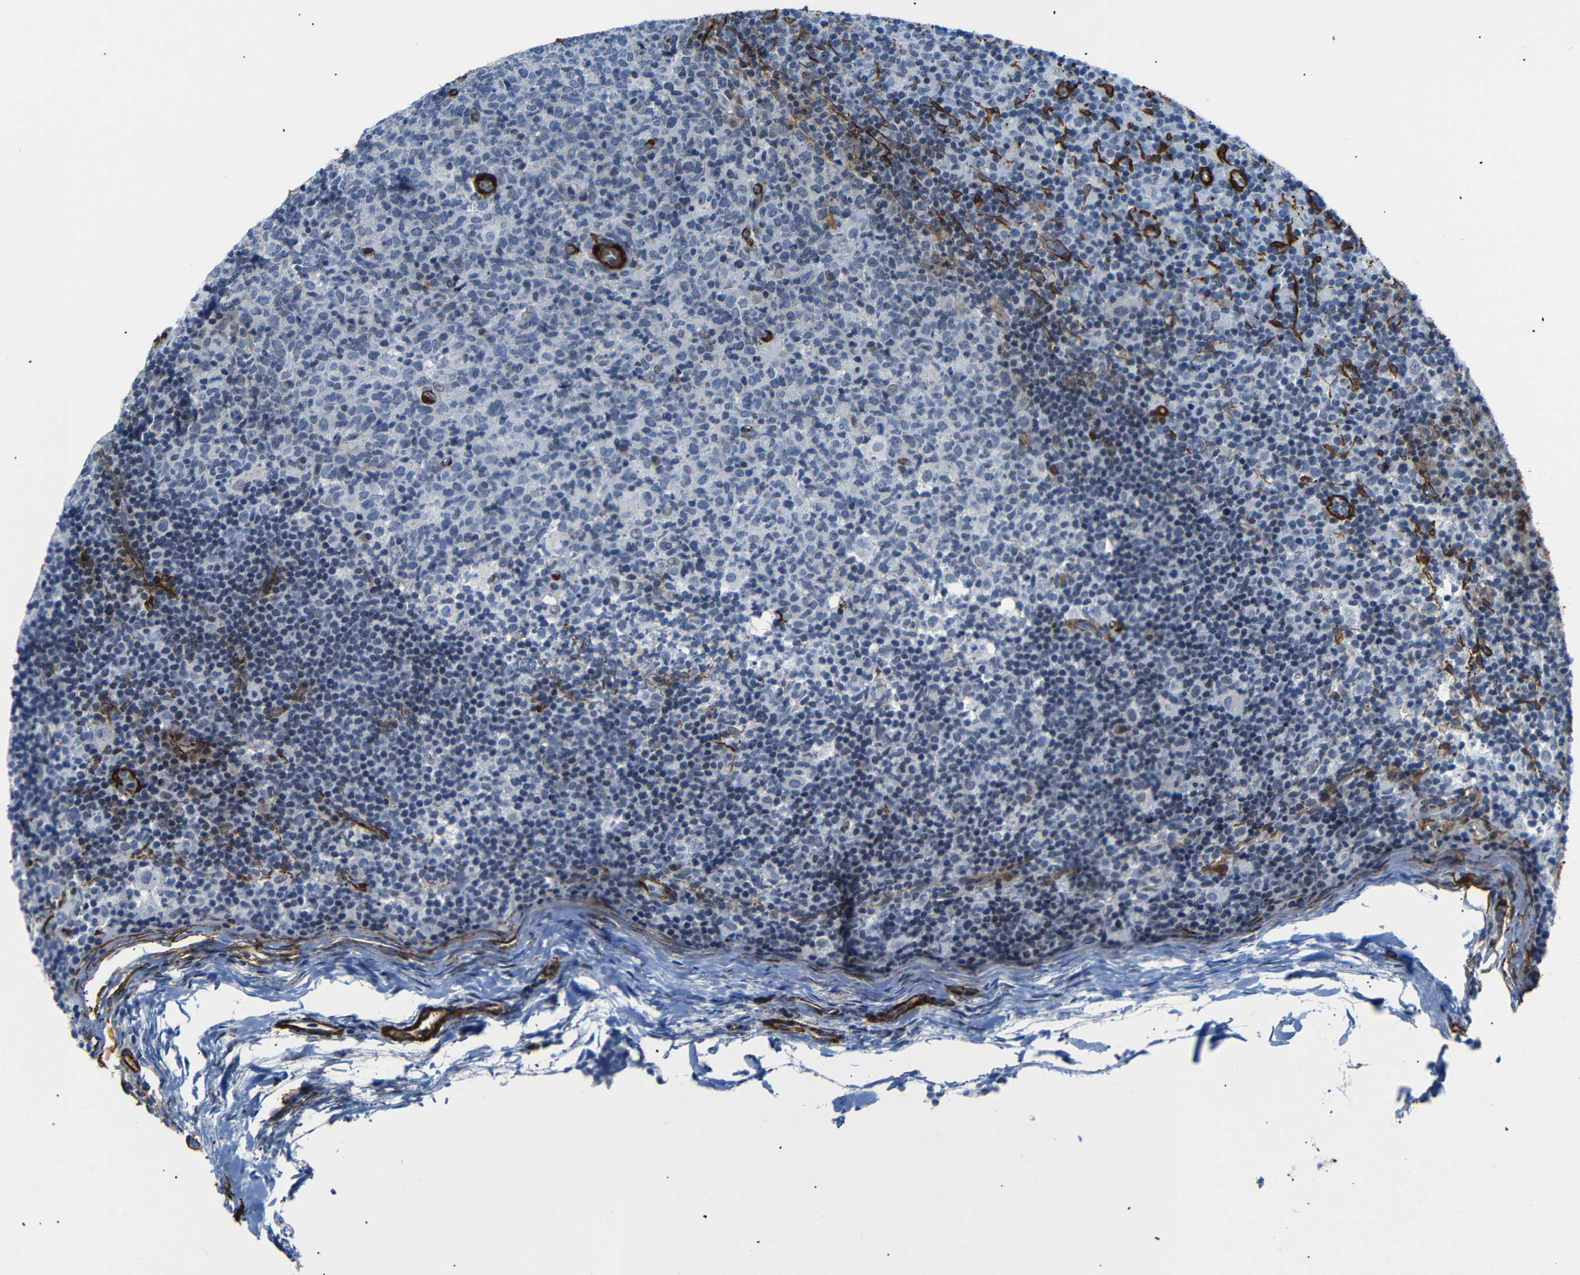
{"staining": {"intensity": "negative", "quantity": "none", "location": "none"}, "tissue": "lymph node", "cell_type": "Germinal center cells", "image_type": "normal", "snomed": [{"axis": "morphology", "description": "Normal tissue, NOS"}, {"axis": "morphology", "description": "Inflammation, NOS"}, {"axis": "topography", "description": "Lymph node"}], "caption": "The image demonstrates no significant staining in germinal center cells of lymph node. The staining was performed using DAB to visualize the protein expression in brown, while the nuclei were stained in blue with hematoxylin (Magnification: 20x).", "gene": "ACTA2", "patient": {"sex": "male", "age": 55}}